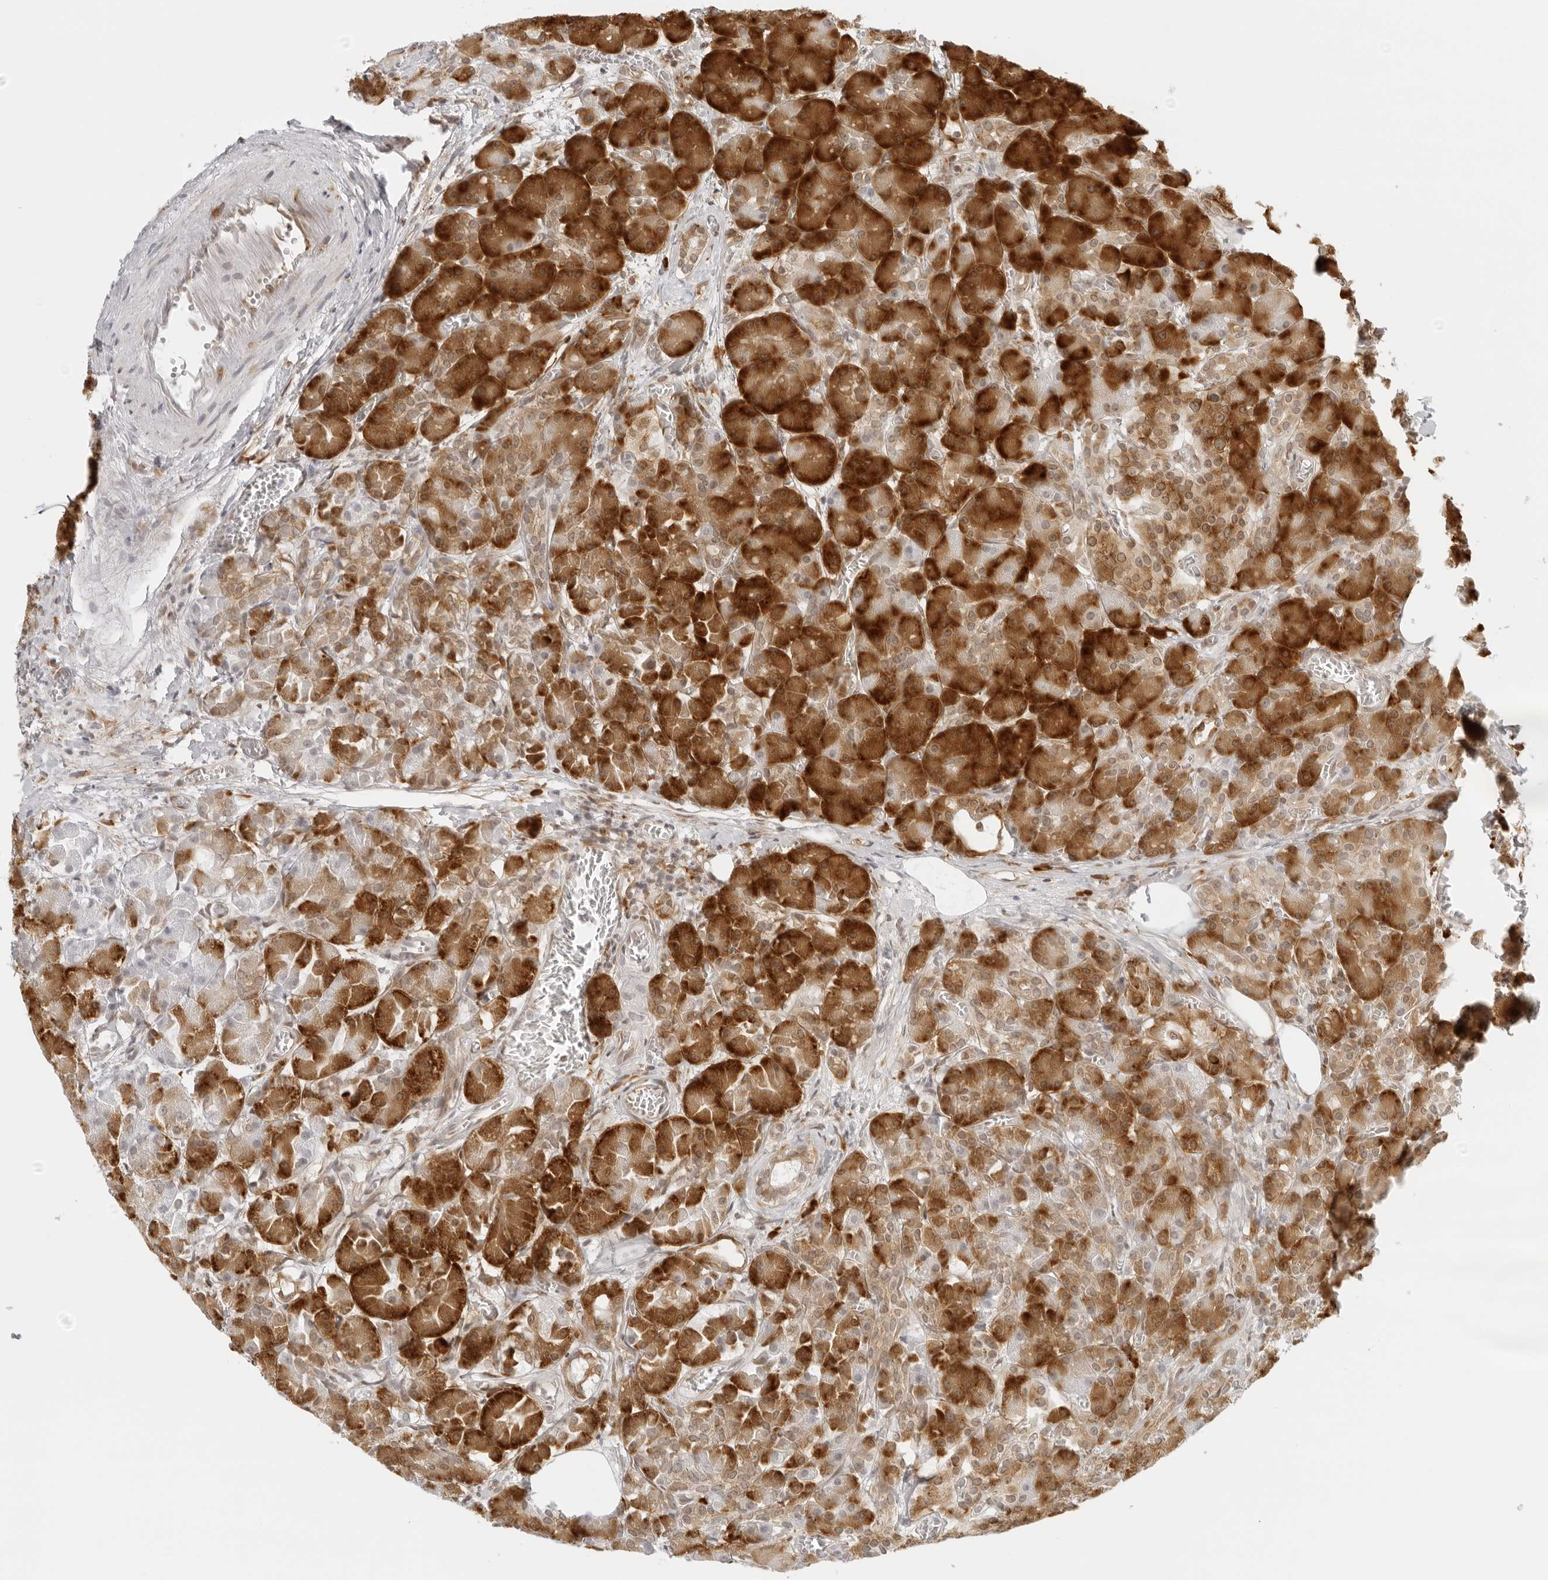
{"staining": {"intensity": "strong", "quantity": ">75%", "location": "cytoplasmic/membranous"}, "tissue": "pancreas", "cell_type": "Exocrine glandular cells", "image_type": "normal", "snomed": [{"axis": "morphology", "description": "Normal tissue, NOS"}, {"axis": "topography", "description": "Pancreas"}], "caption": "Pancreas was stained to show a protein in brown. There is high levels of strong cytoplasmic/membranous staining in about >75% of exocrine glandular cells. The staining was performed using DAB, with brown indicating positive protein expression. Nuclei are stained blue with hematoxylin.", "gene": "EIF4G1", "patient": {"sex": "male", "age": 63}}